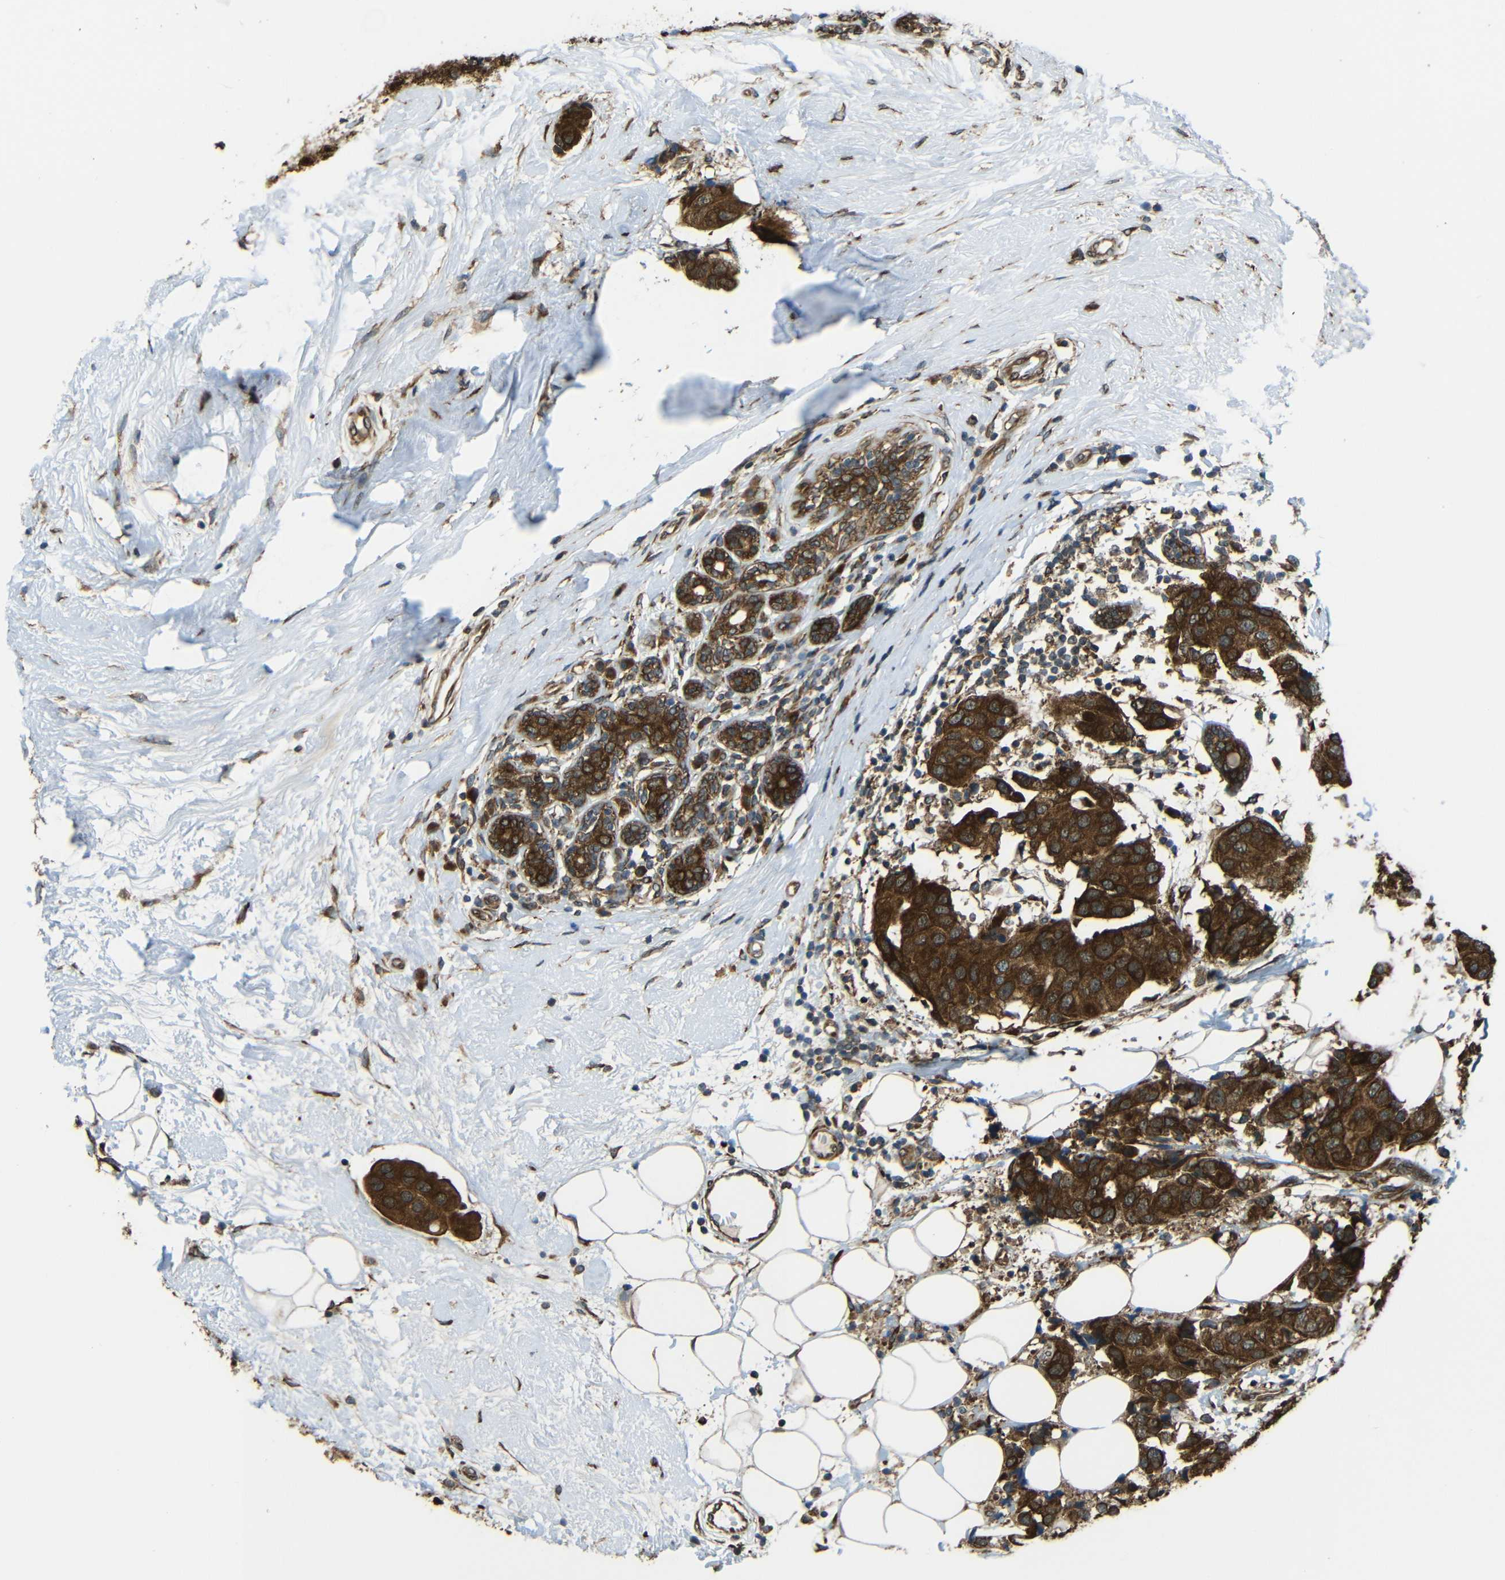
{"staining": {"intensity": "strong", "quantity": ">75%", "location": "cytoplasmic/membranous"}, "tissue": "breast cancer", "cell_type": "Tumor cells", "image_type": "cancer", "snomed": [{"axis": "morphology", "description": "Normal tissue, NOS"}, {"axis": "morphology", "description": "Duct carcinoma"}, {"axis": "topography", "description": "Breast"}], "caption": "The immunohistochemical stain labels strong cytoplasmic/membranous positivity in tumor cells of breast cancer (intraductal carcinoma) tissue.", "gene": "VAPB", "patient": {"sex": "female", "age": 39}}